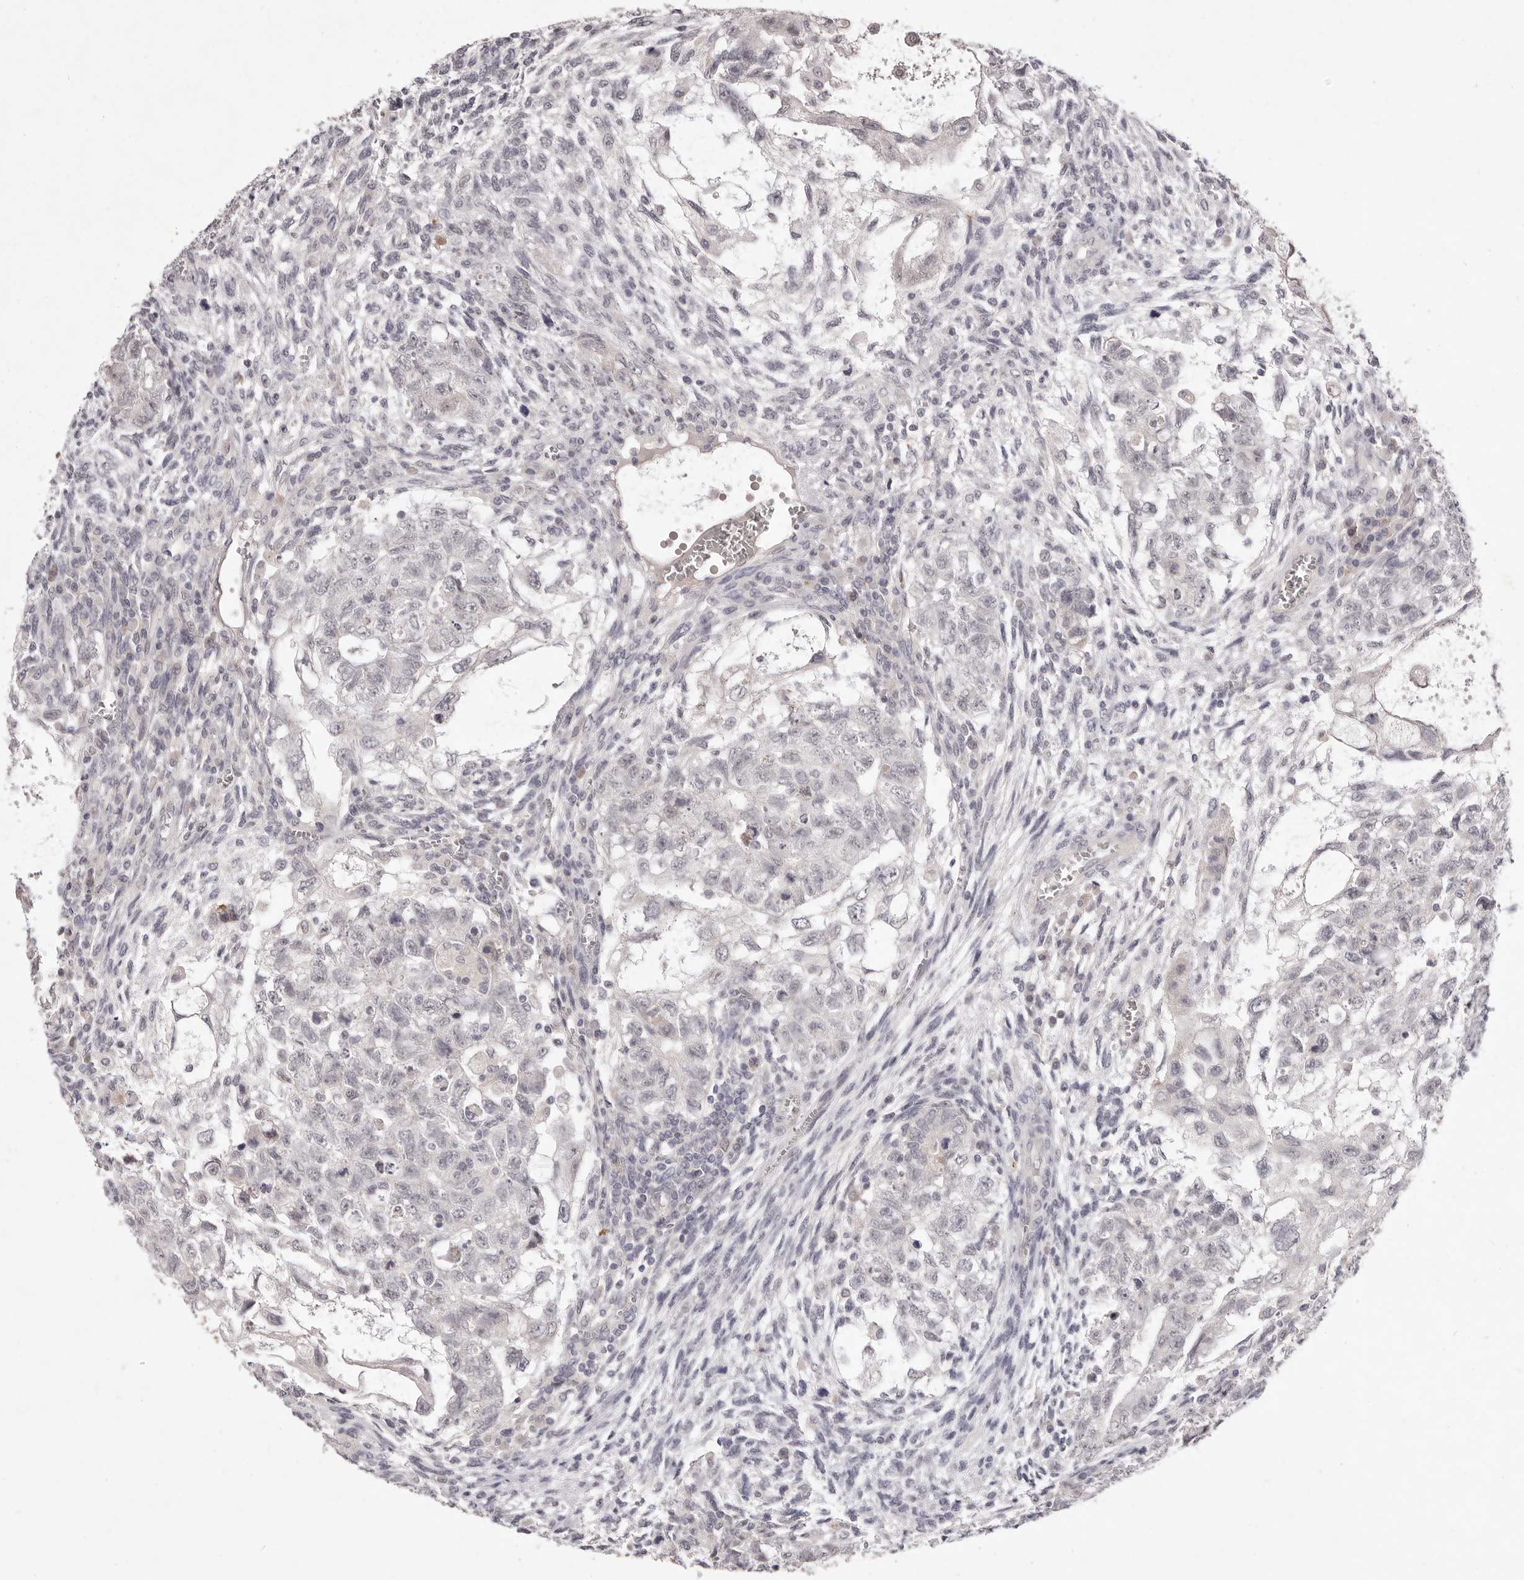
{"staining": {"intensity": "negative", "quantity": "none", "location": "none"}, "tissue": "testis cancer", "cell_type": "Tumor cells", "image_type": "cancer", "snomed": [{"axis": "morphology", "description": "Carcinoma, Embryonal, NOS"}, {"axis": "topography", "description": "Testis"}], "caption": "The micrograph displays no staining of tumor cells in embryonal carcinoma (testis).", "gene": "GARNL3", "patient": {"sex": "male", "age": 37}}